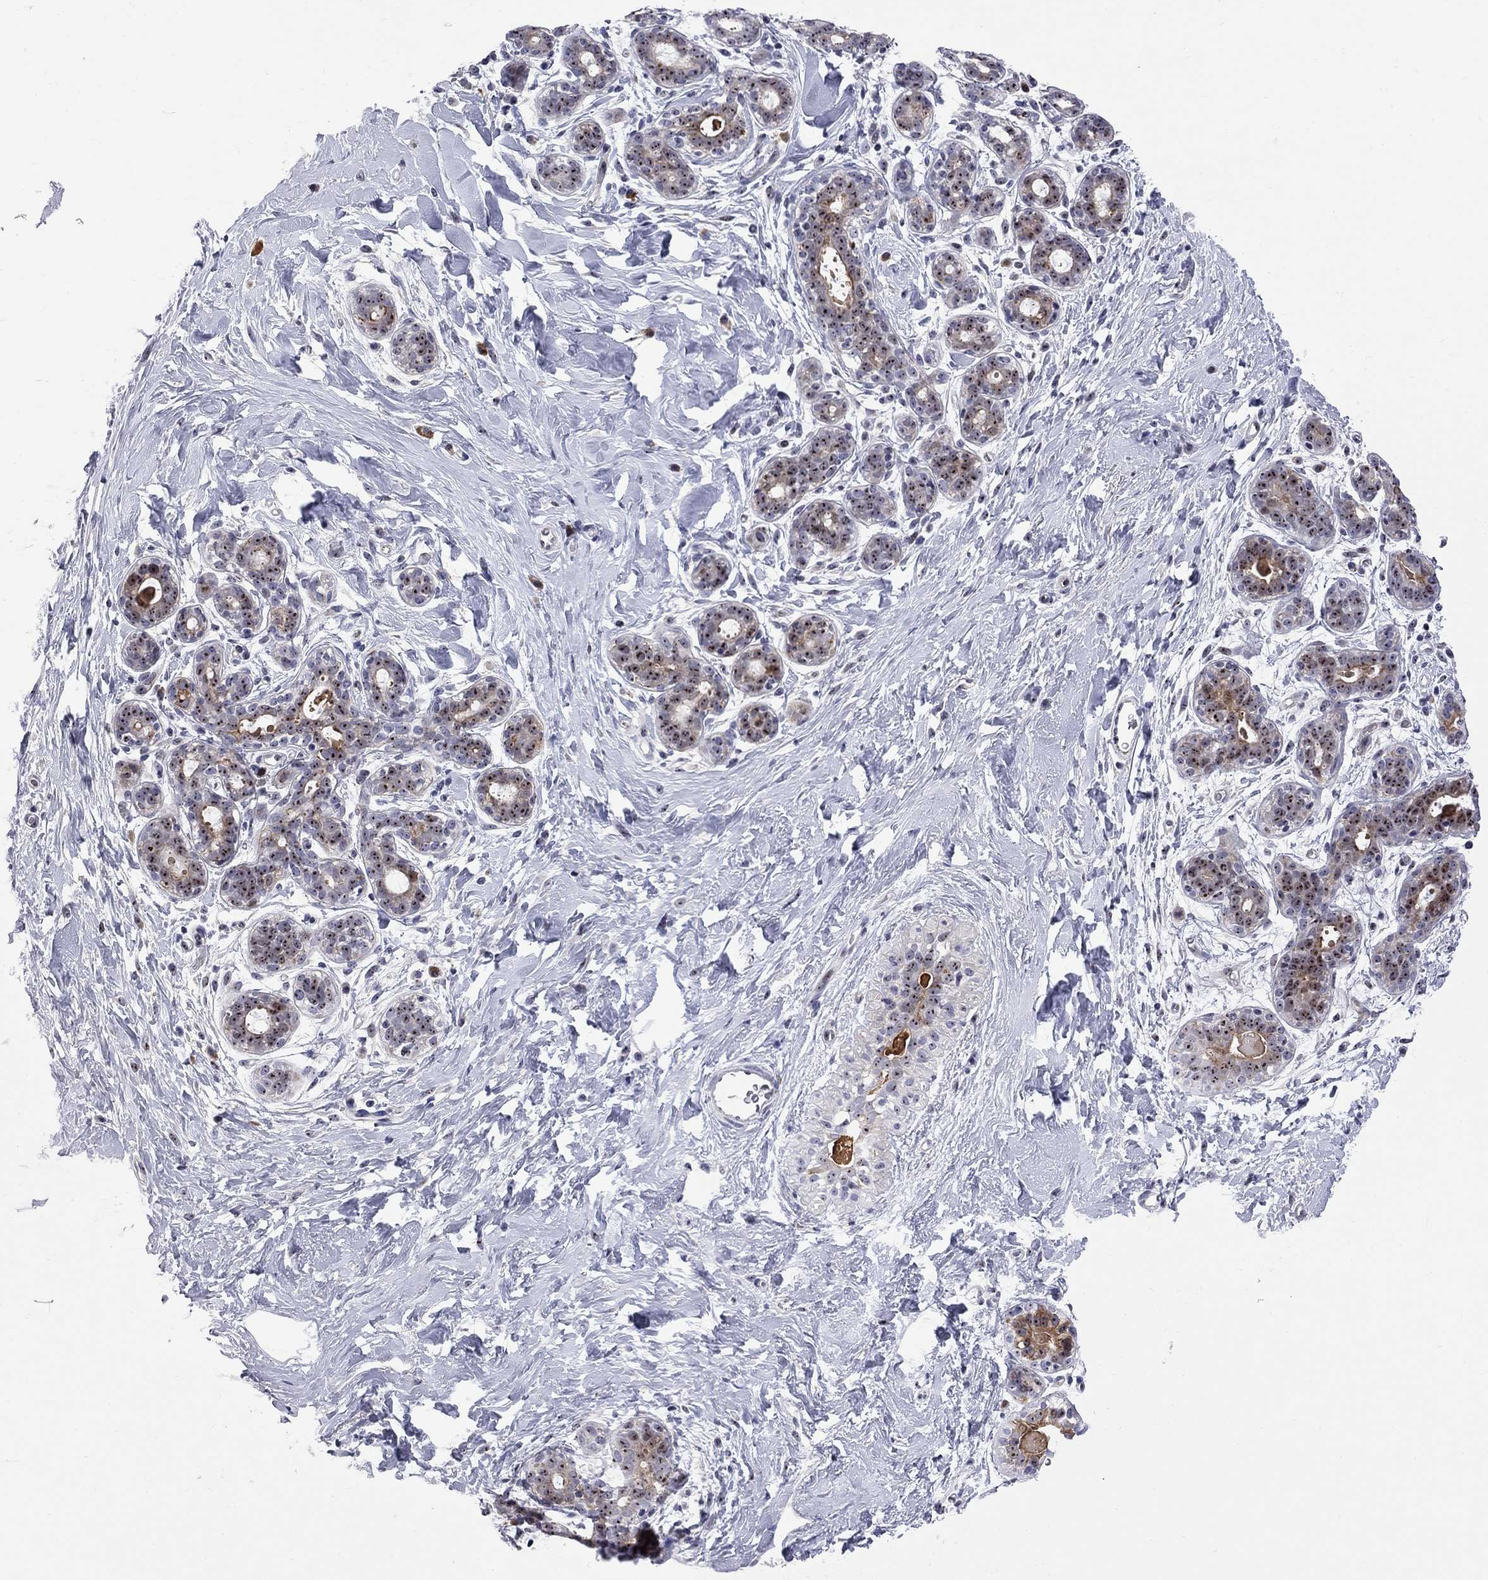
{"staining": {"intensity": "negative", "quantity": "none", "location": "none"}, "tissue": "breast", "cell_type": "Adipocytes", "image_type": "normal", "snomed": [{"axis": "morphology", "description": "Normal tissue, NOS"}, {"axis": "topography", "description": "Breast"}], "caption": "Breast stained for a protein using immunohistochemistry displays no staining adipocytes.", "gene": "DHX33", "patient": {"sex": "female", "age": 43}}